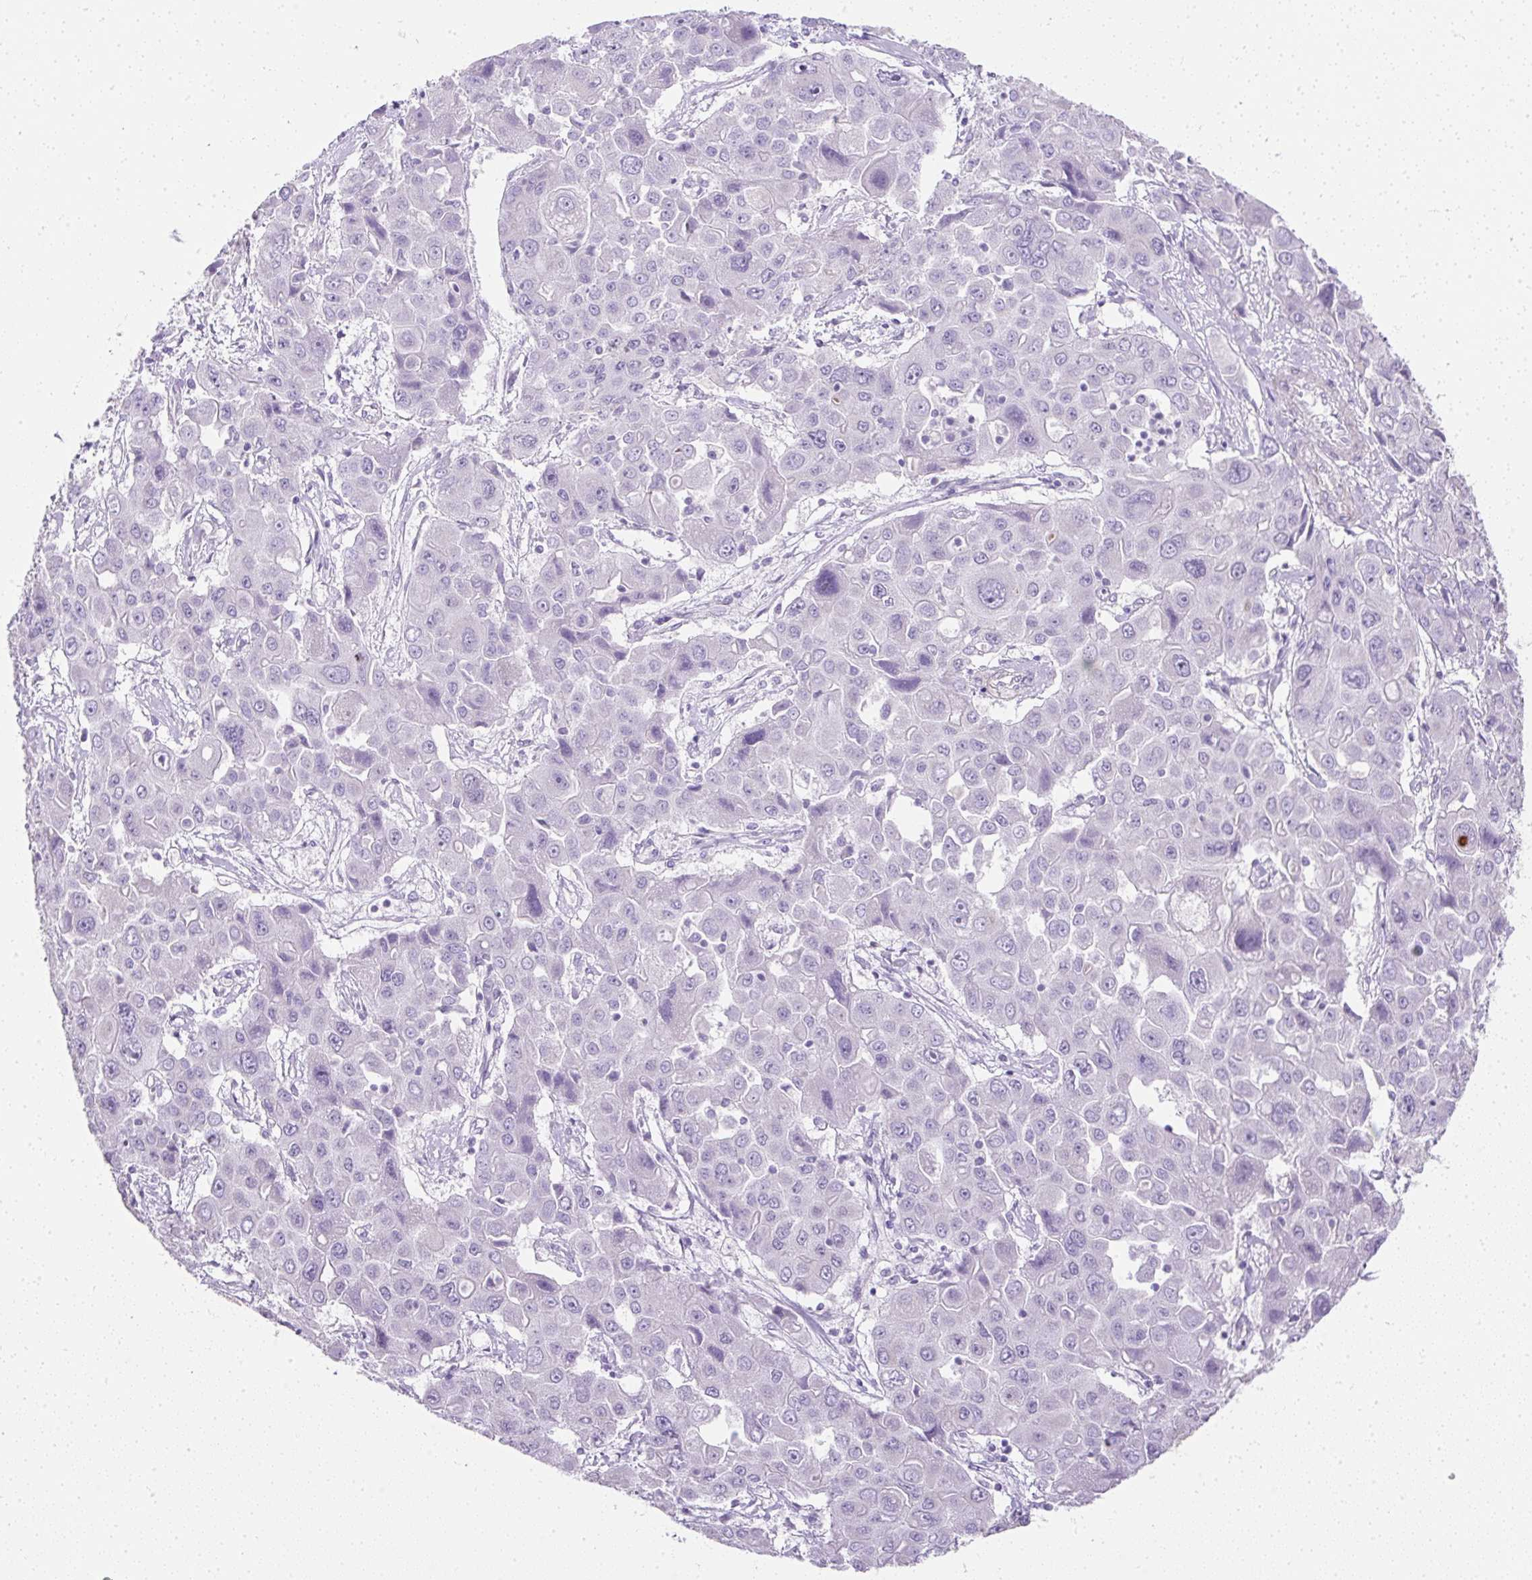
{"staining": {"intensity": "negative", "quantity": "none", "location": "none"}, "tissue": "liver cancer", "cell_type": "Tumor cells", "image_type": "cancer", "snomed": [{"axis": "morphology", "description": "Cholangiocarcinoma"}, {"axis": "topography", "description": "Liver"}], "caption": "The histopathology image displays no staining of tumor cells in cholangiocarcinoma (liver). (Stains: DAB IHC with hematoxylin counter stain, Microscopy: brightfield microscopy at high magnification).", "gene": "C2CD4C", "patient": {"sex": "male", "age": 67}}